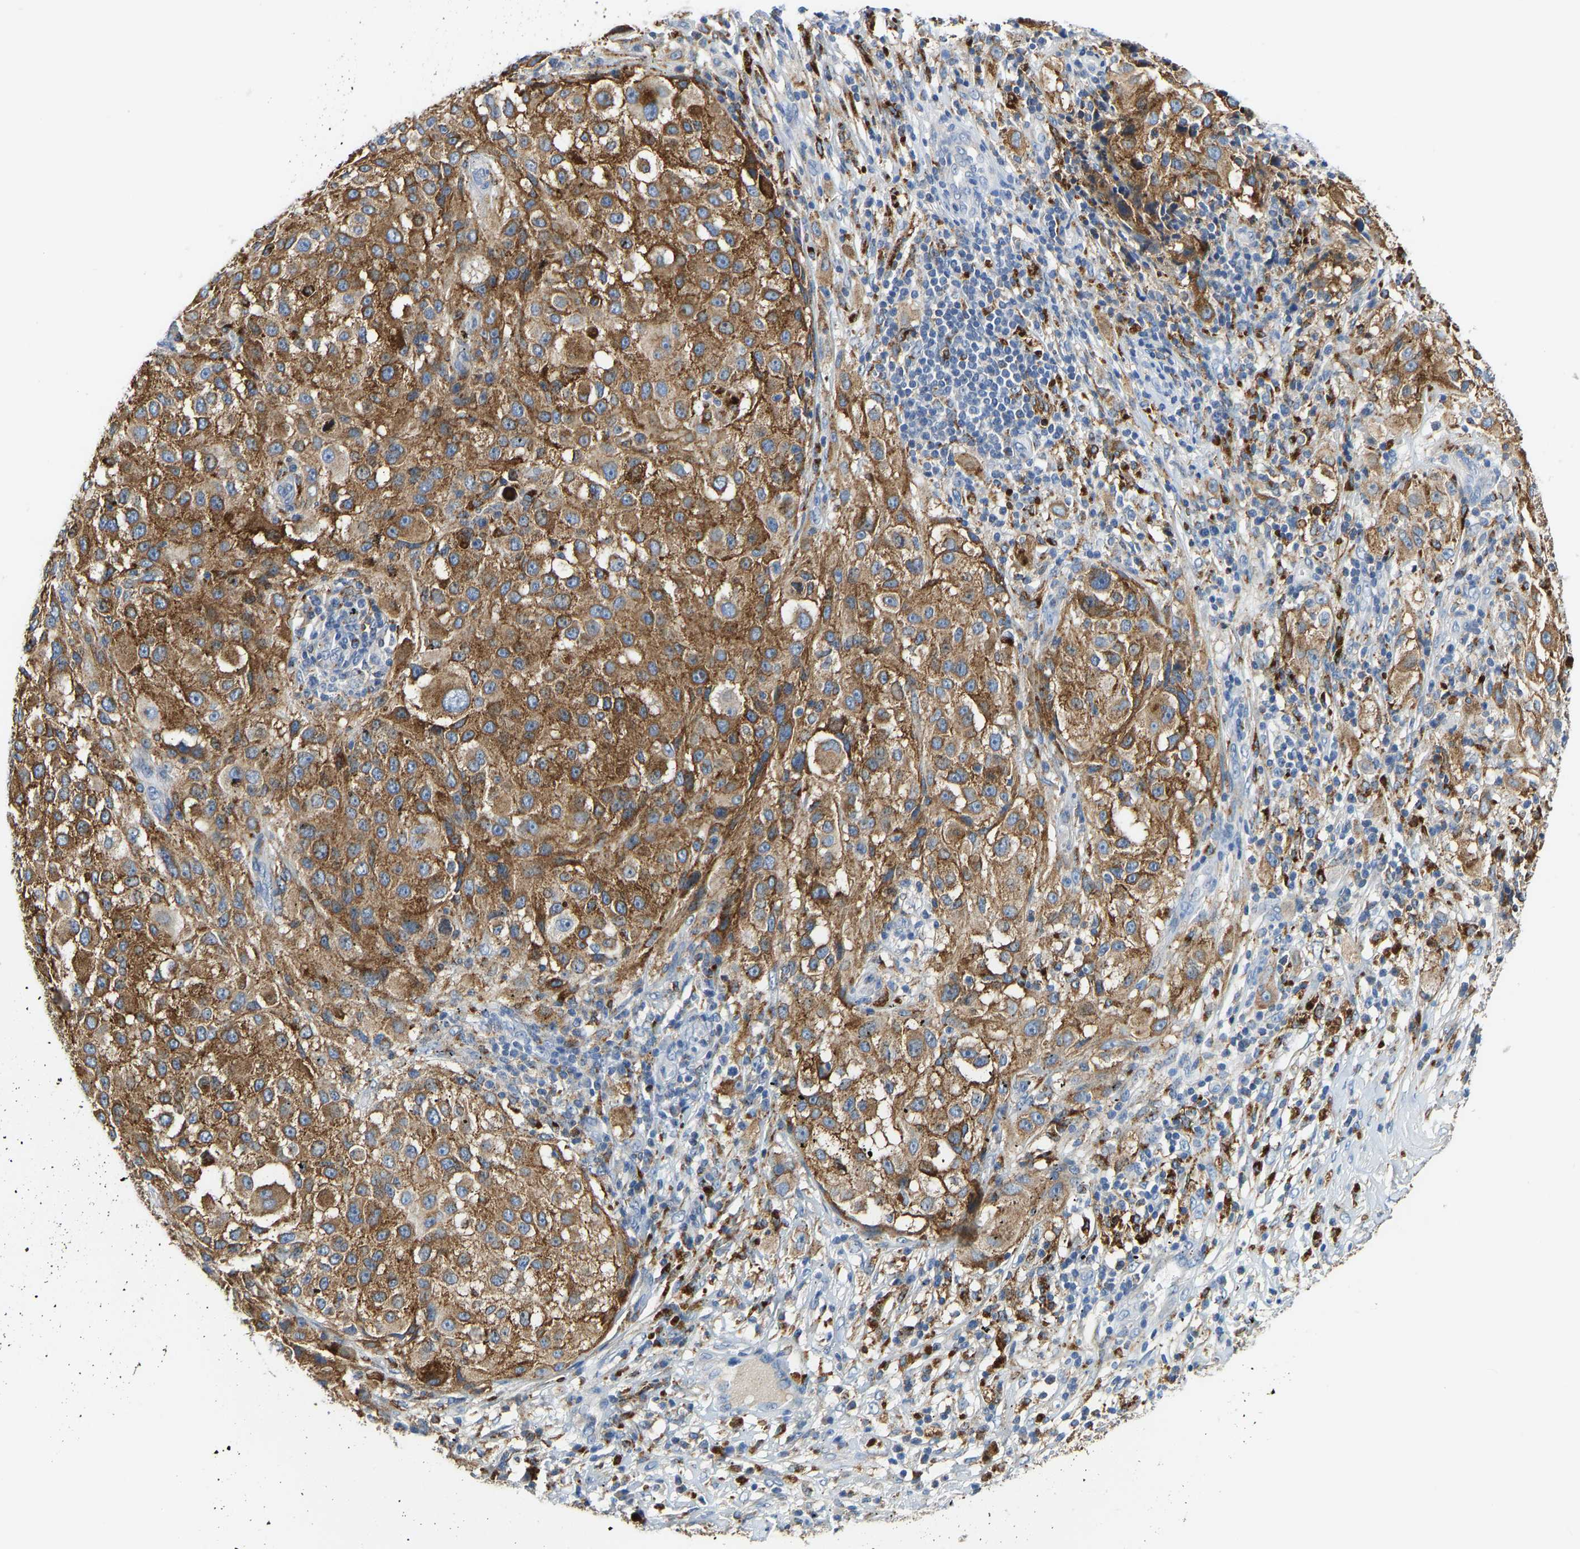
{"staining": {"intensity": "moderate", "quantity": ">75%", "location": "cytoplasmic/membranous"}, "tissue": "melanoma", "cell_type": "Tumor cells", "image_type": "cancer", "snomed": [{"axis": "morphology", "description": "Necrosis, NOS"}, {"axis": "morphology", "description": "Malignant melanoma, NOS"}, {"axis": "topography", "description": "Skin"}], "caption": "Protein analysis of malignant melanoma tissue displays moderate cytoplasmic/membranous staining in approximately >75% of tumor cells.", "gene": "ATP6V1E1", "patient": {"sex": "female", "age": 87}}